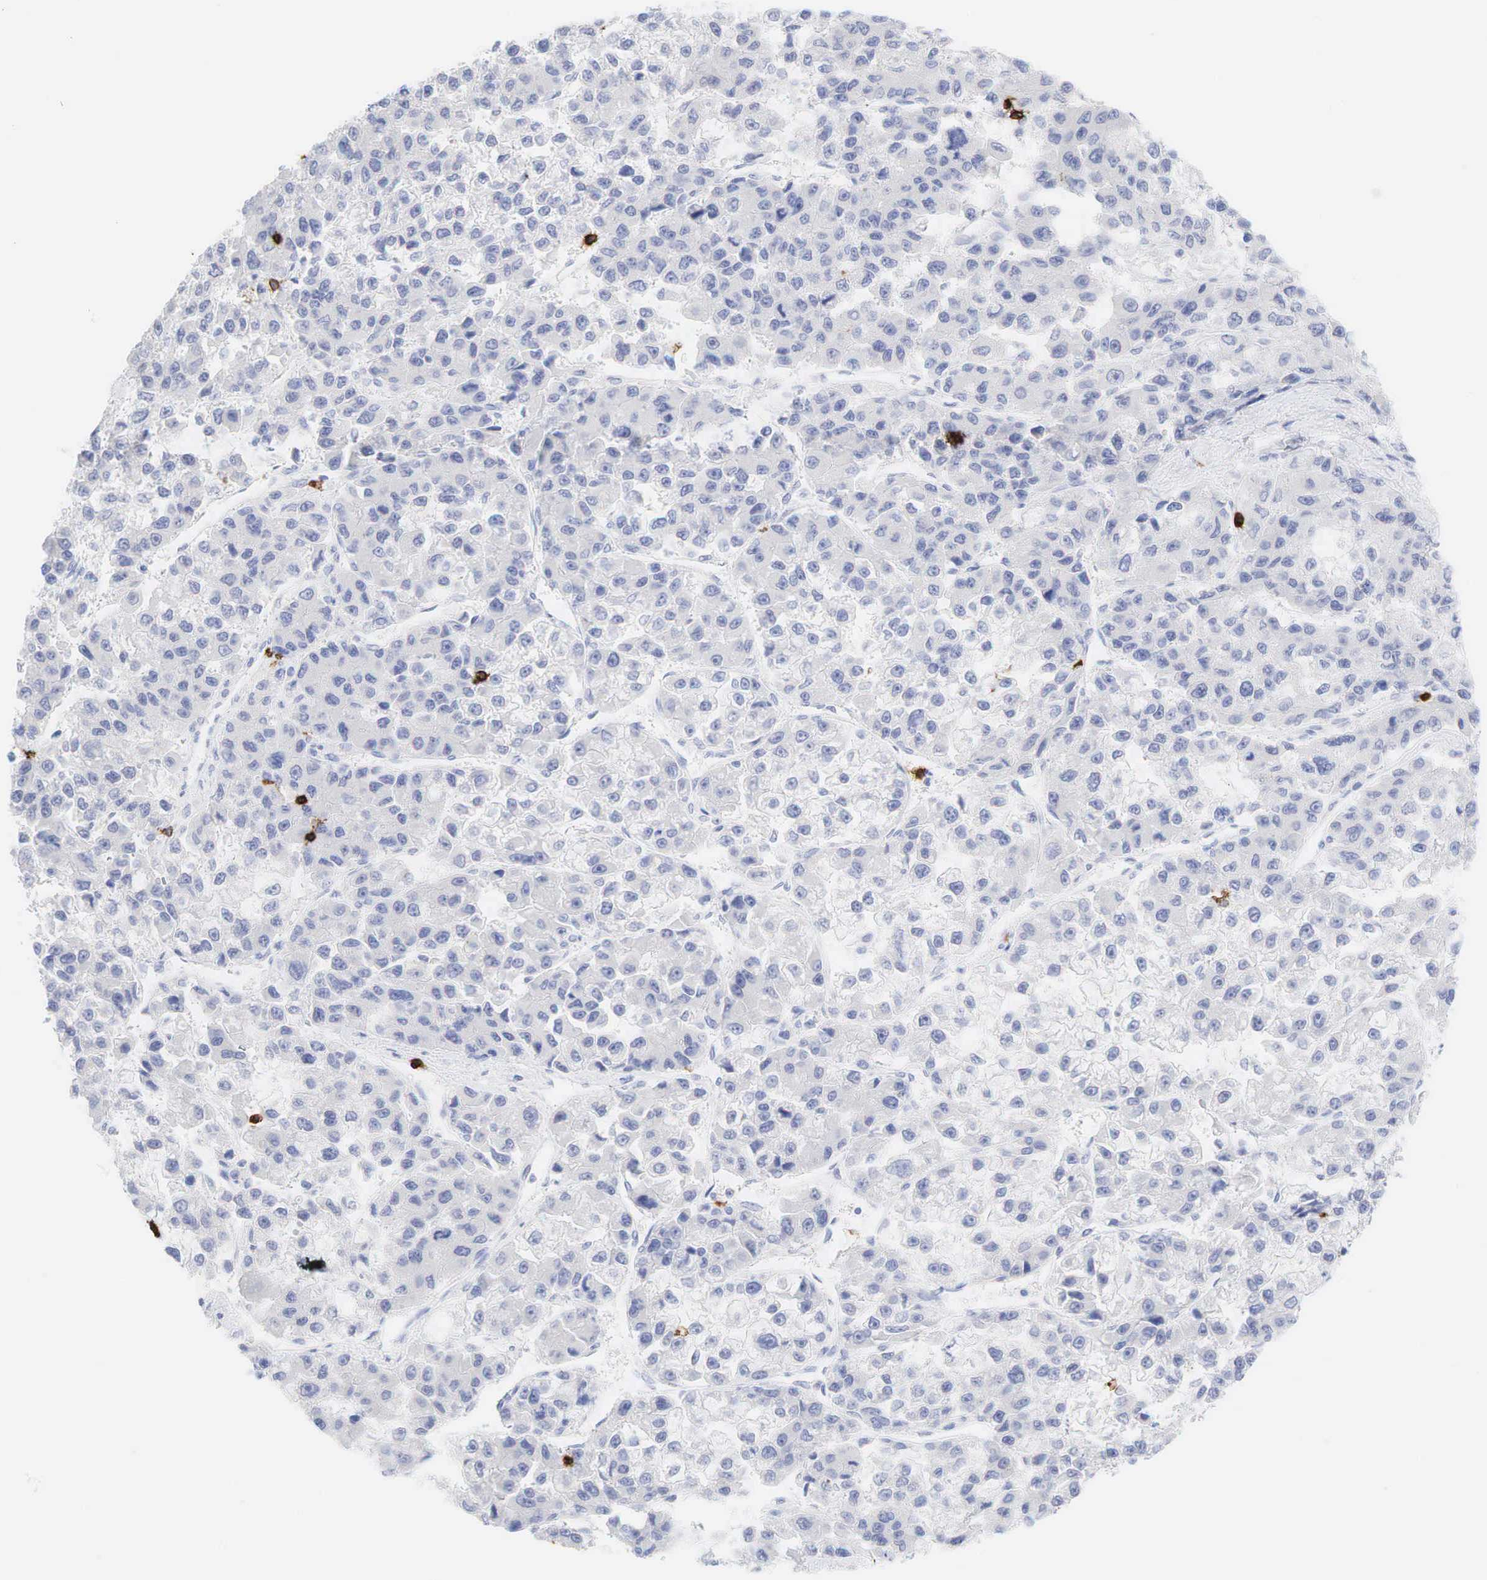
{"staining": {"intensity": "negative", "quantity": "none", "location": "none"}, "tissue": "liver cancer", "cell_type": "Tumor cells", "image_type": "cancer", "snomed": [{"axis": "morphology", "description": "Carcinoma, Hepatocellular, NOS"}, {"axis": "topography", "description": "Liver"}], "caption": "A high-resolution histopathology image shows IHC staining of hepatocellular carcinoma (liver), which demonstrates no significant positivity in tumor cells.", "gene": "CD8A", "patient": {"sex": "female", "age": 66}}